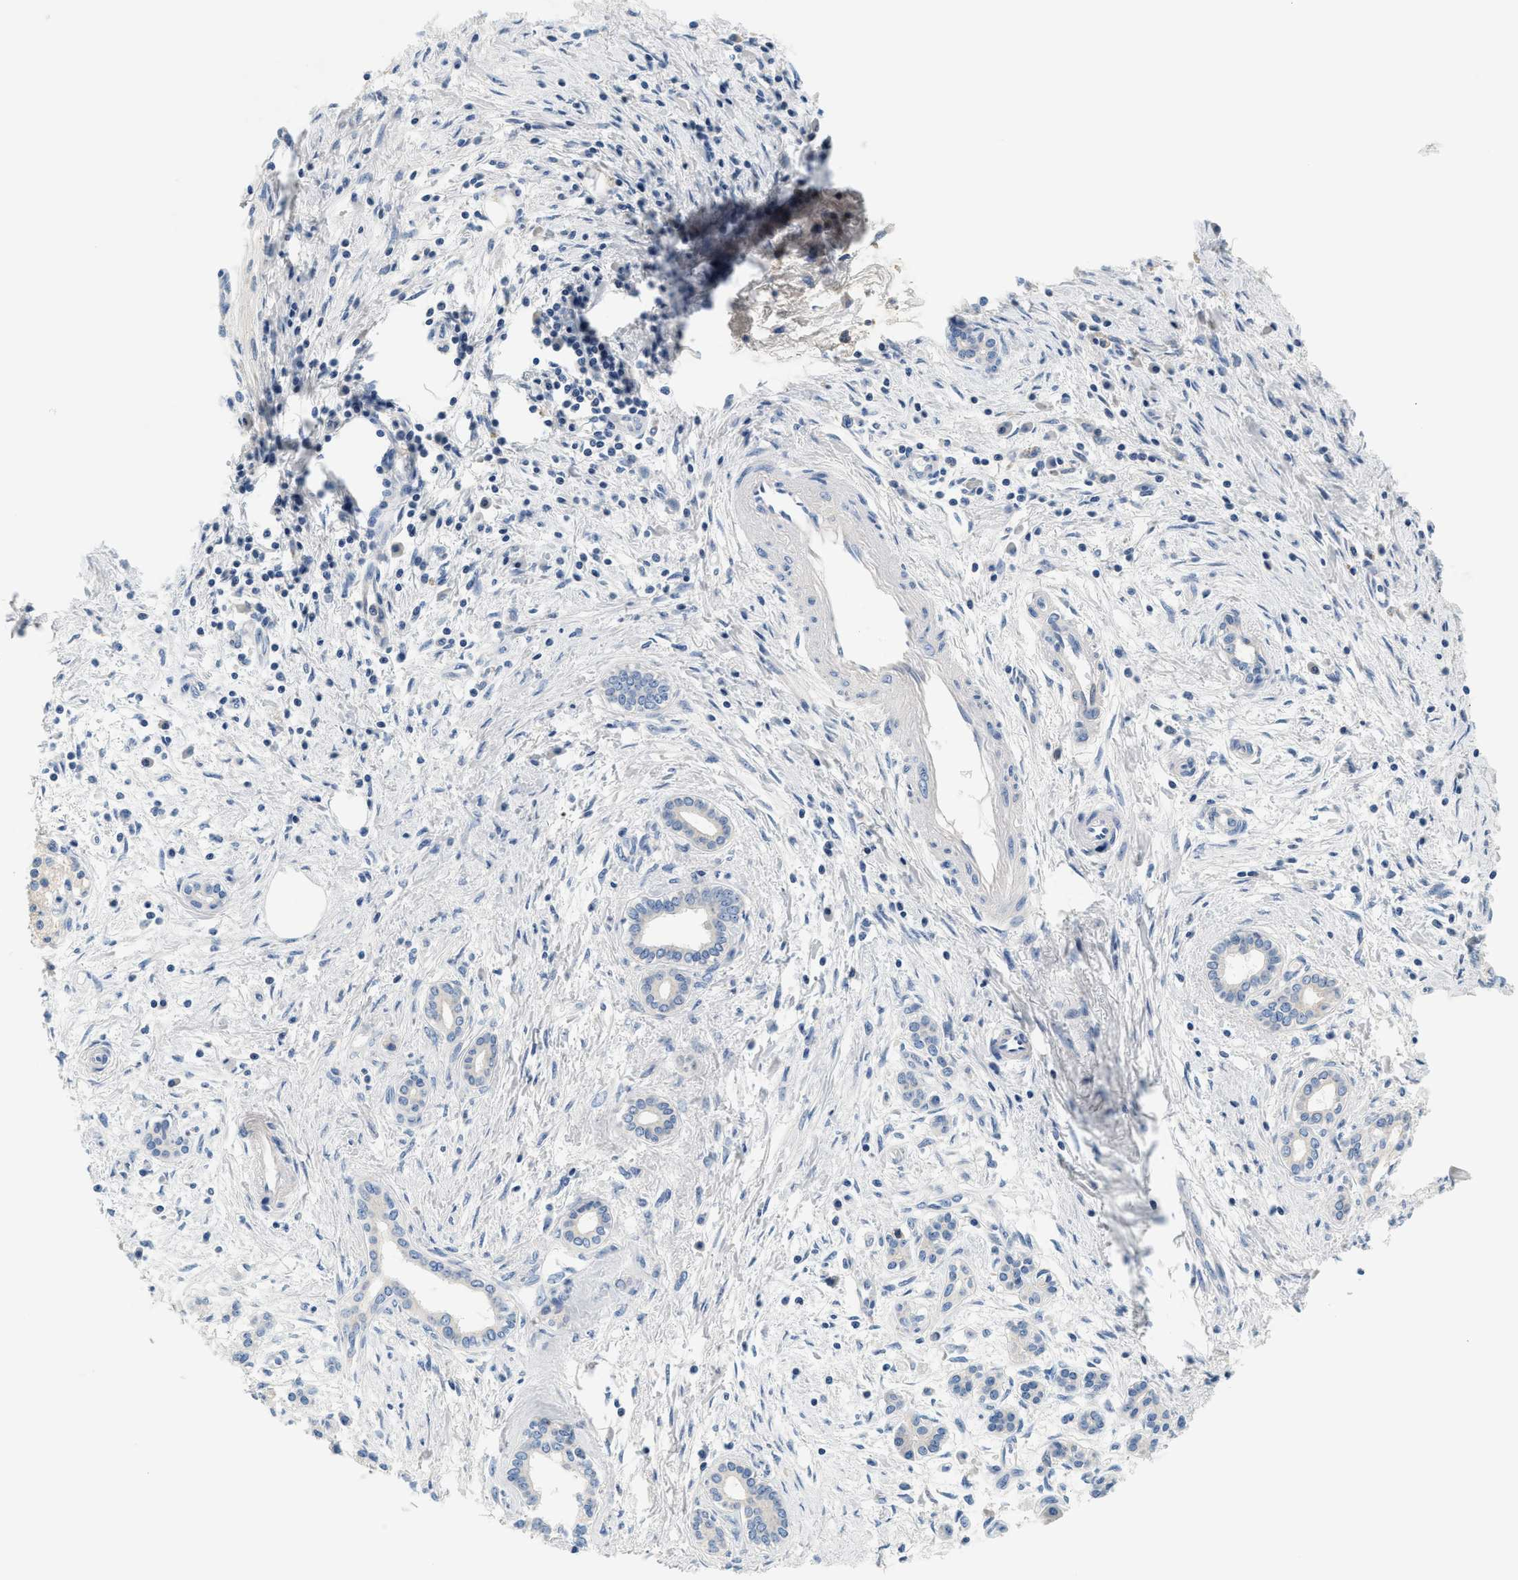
{"staining": {"intensity": "negative", "quantity": "none", "location": "none"}, "tissue": "pancreatic cancer", "cell_type": "Tumor cells", "image_type": "cancer", "snomed": [{"axis": "morphology", "description": "Adenocarcinoma, NOS"}, {"axis": "topography", "description": "Pancreas"}], "caption": "Micrograph shows no significant protein positivity in tumor cells of pancreatic adenocarcinoma.", "gene": "SLC35E1", "patient": {"sex": "female", "age": 70}}